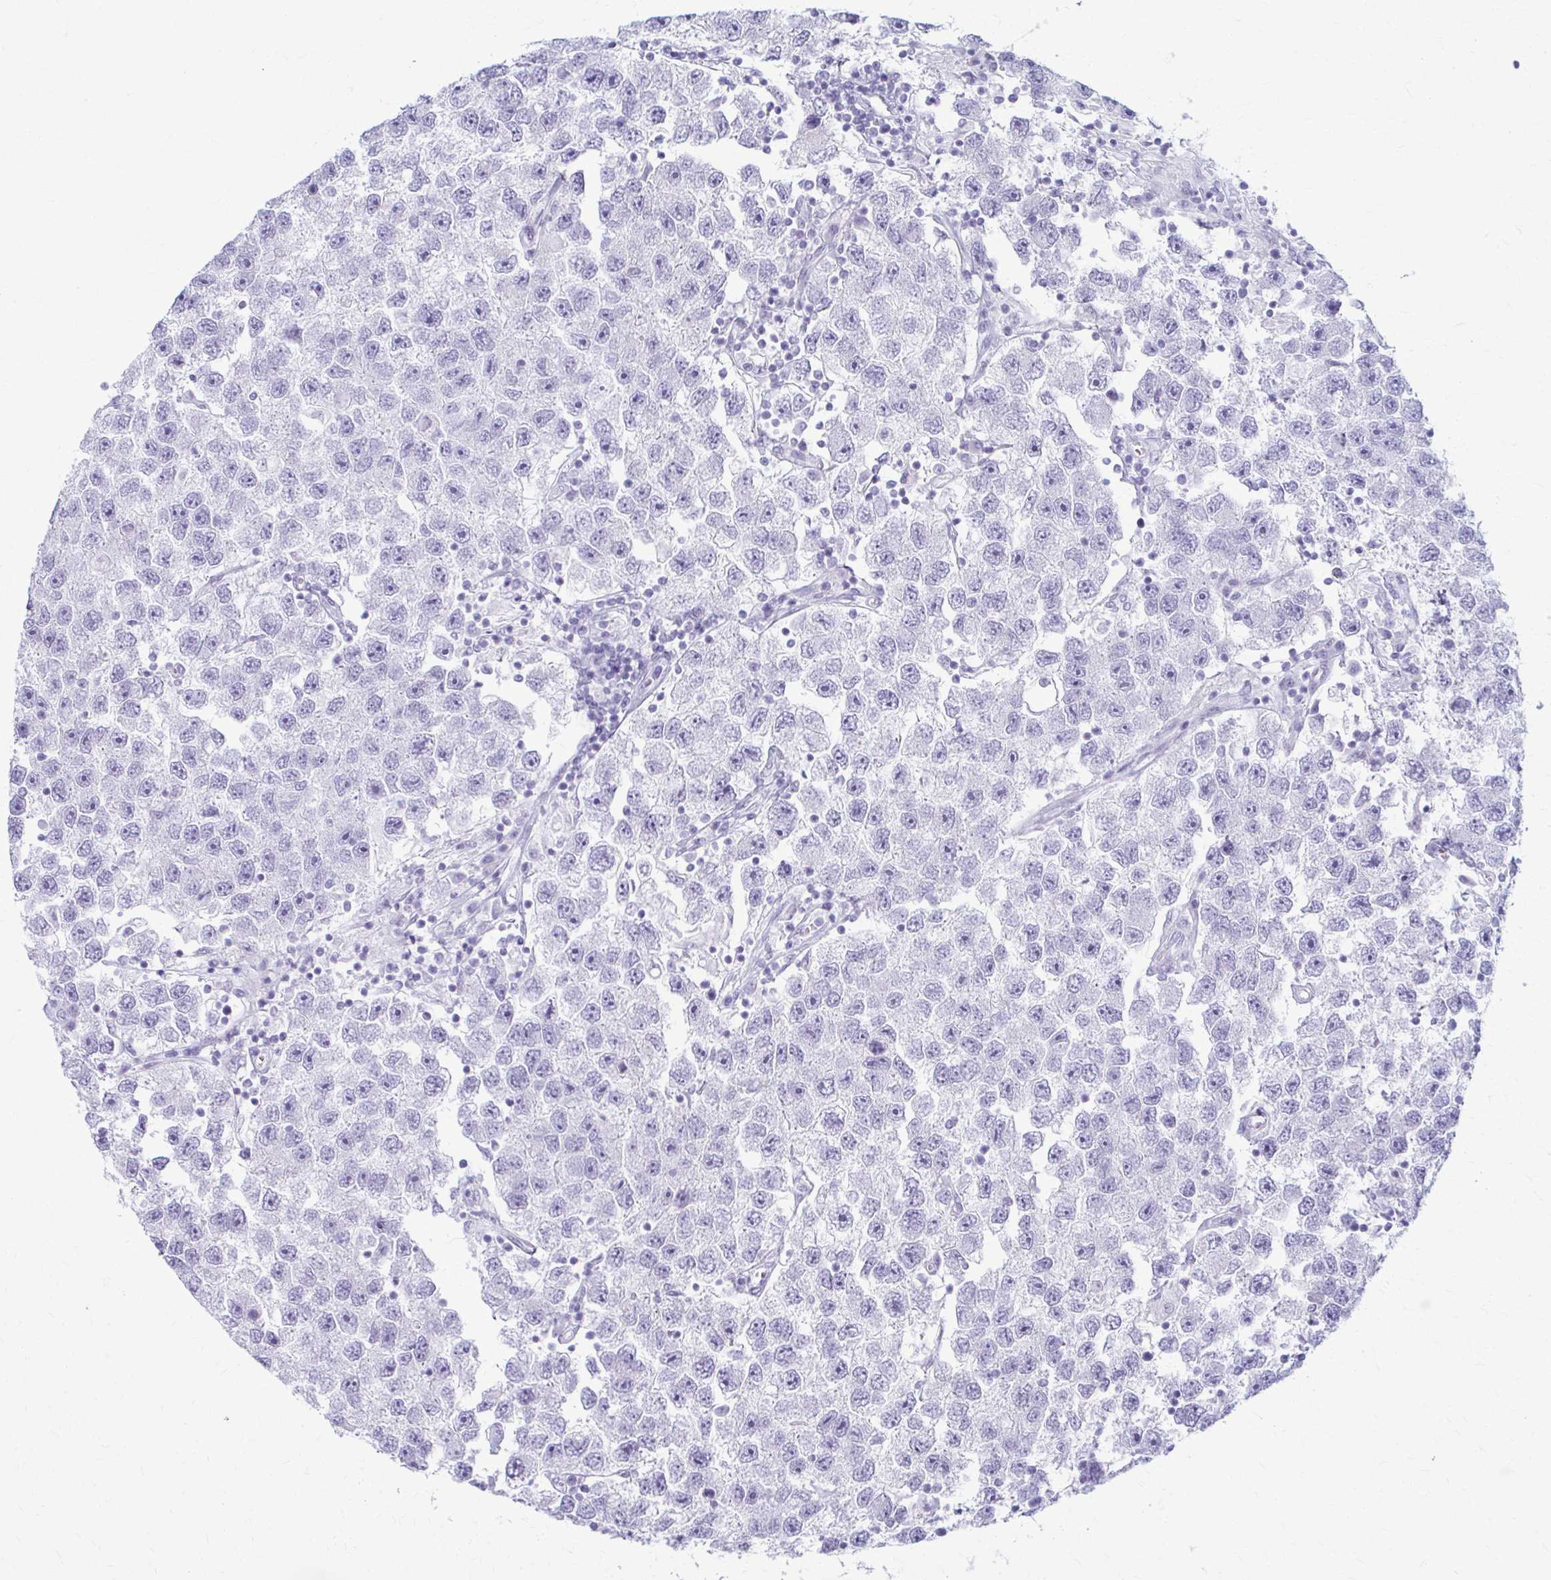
{"staining": {"intensity": "negative", "quantity": "none", "location": "none"}, "tissue": "testis cancer", "cell_type": "Tumor cells", "image_type": "cancer", "snomed": [{"axis": "morphology", "description": "Seminoma, NOS"}, {"axis": "topography", "description": "Testis"}], "caption": "Immunohistochemical staining of human testis cancer (seminoma) demonstrates no significant expression in tumor cells. (Stains: DAB (3,3'-diaminobenzidine) IHC with hematoxylin counter stain, Microscopy: brightfield microscopy at high magnification).", "gene": "PRKRA", "patient": {"sex": "male", "age": 26}}